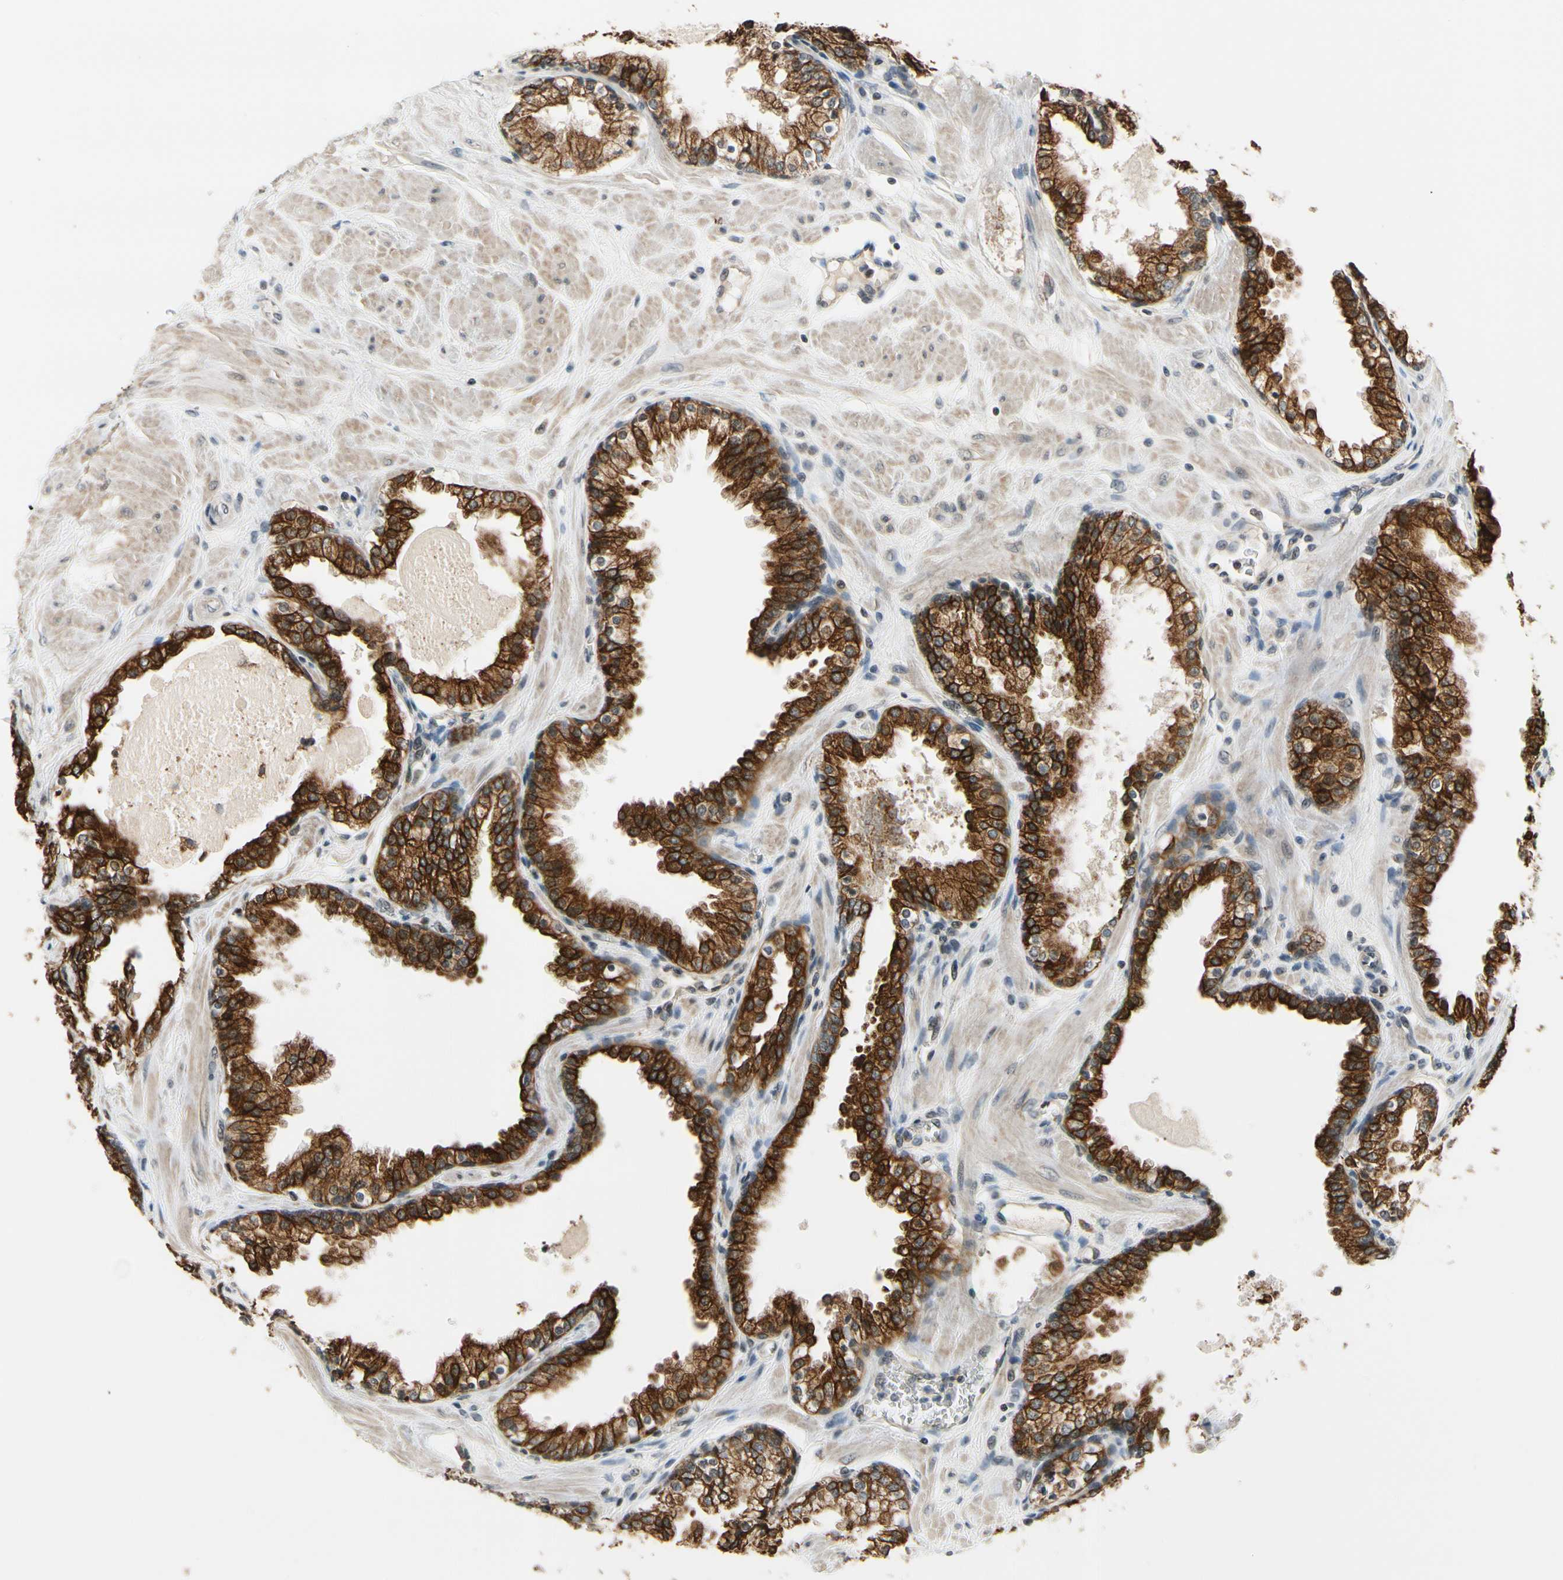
{"staining": {"intensity": "strong", "quantity": ">75%", "location": "cytoplasmic/membranous"}, "tissue": "prostate", "cell_type": "Glandular cells", "image_type": "normal", "snomed": [{"axis": "morphology", "description": "Normal tissue, NOS"}, {"axis": "topography", "description": "Prostate"}], "caption": "Human prostate stained with a brown dye demonstrates strong cytoplasmic/membranous positive expression in about >75% of glandular cells.", "gene": "TAF12", "patient": {"sex": "male", "age": 51}}